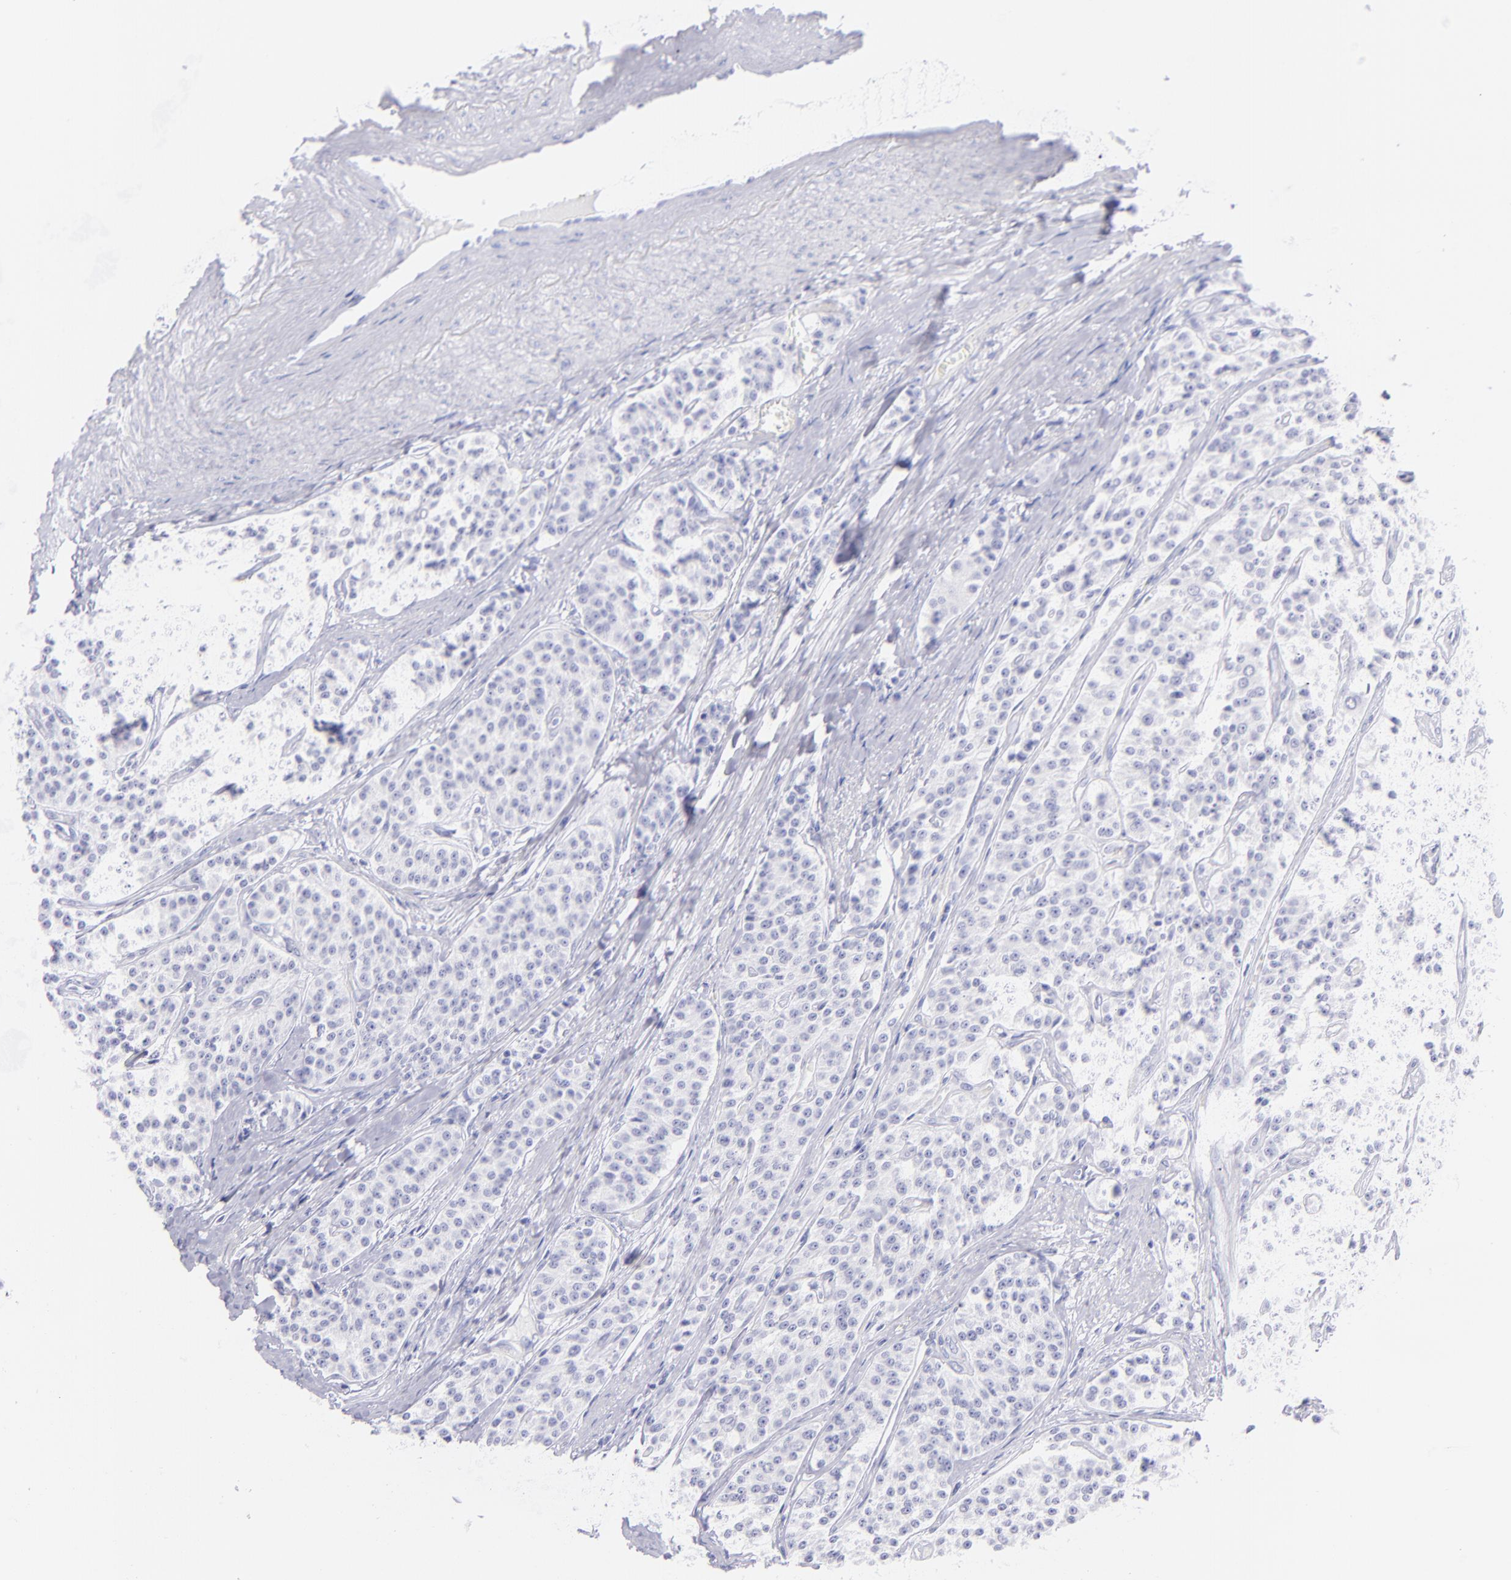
{"staining": {"intensity": "negative", "quantity": "none", "location": "none"}, "tissue": "carcinoid", "cell_type": "Tumor cells", "image_type": "cancer", "snomed": [{"axis": "morphology", "description": "Carcinoid, malignant, NOS"}, {"axis": "topography", "description": "Stomach"}], "caption": "Histopathology image shows no protein staining in tumor cells of carcinoid tissue. Nuclei are stained in blue.", "gene": "CD72", "patient": {"sex": "female", "age": 76}}